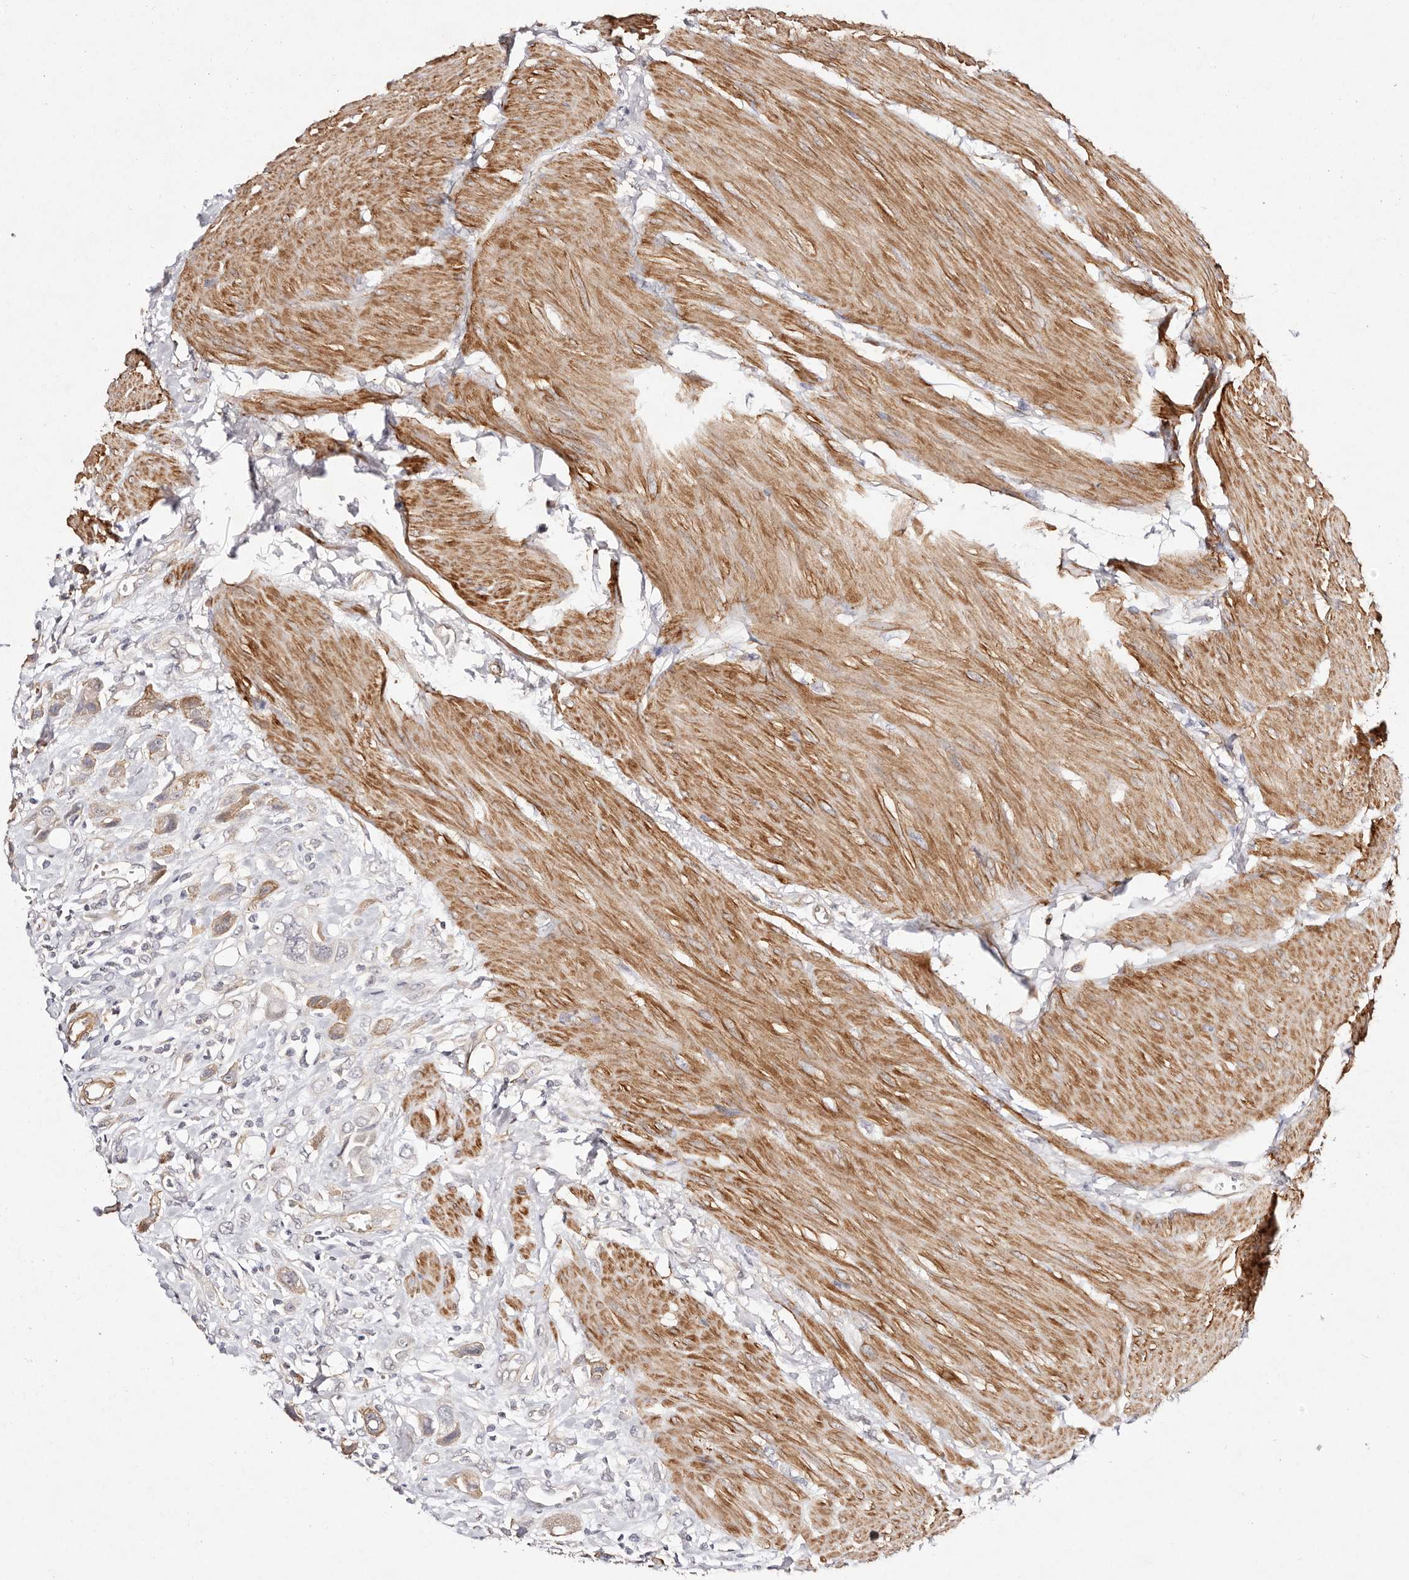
{"staining": {"intensity": "negative", "quantity": "none", "location": "none"}, "tissue": "urothelial cancer", "cell_type": "Tumor cells", "image_type": "cancer", "snomed": [{"axis": "morphology", "description": "Urothelial carcinoma, High grade"}, {"axis": "topography", "description": "Urinary bladder"}], "caption": "There is no significant staining in tumor cells of urothelial carcinoma (high-grade).", "gene": "MTMR11", "patient": {"sex": "male", "age": 50}}